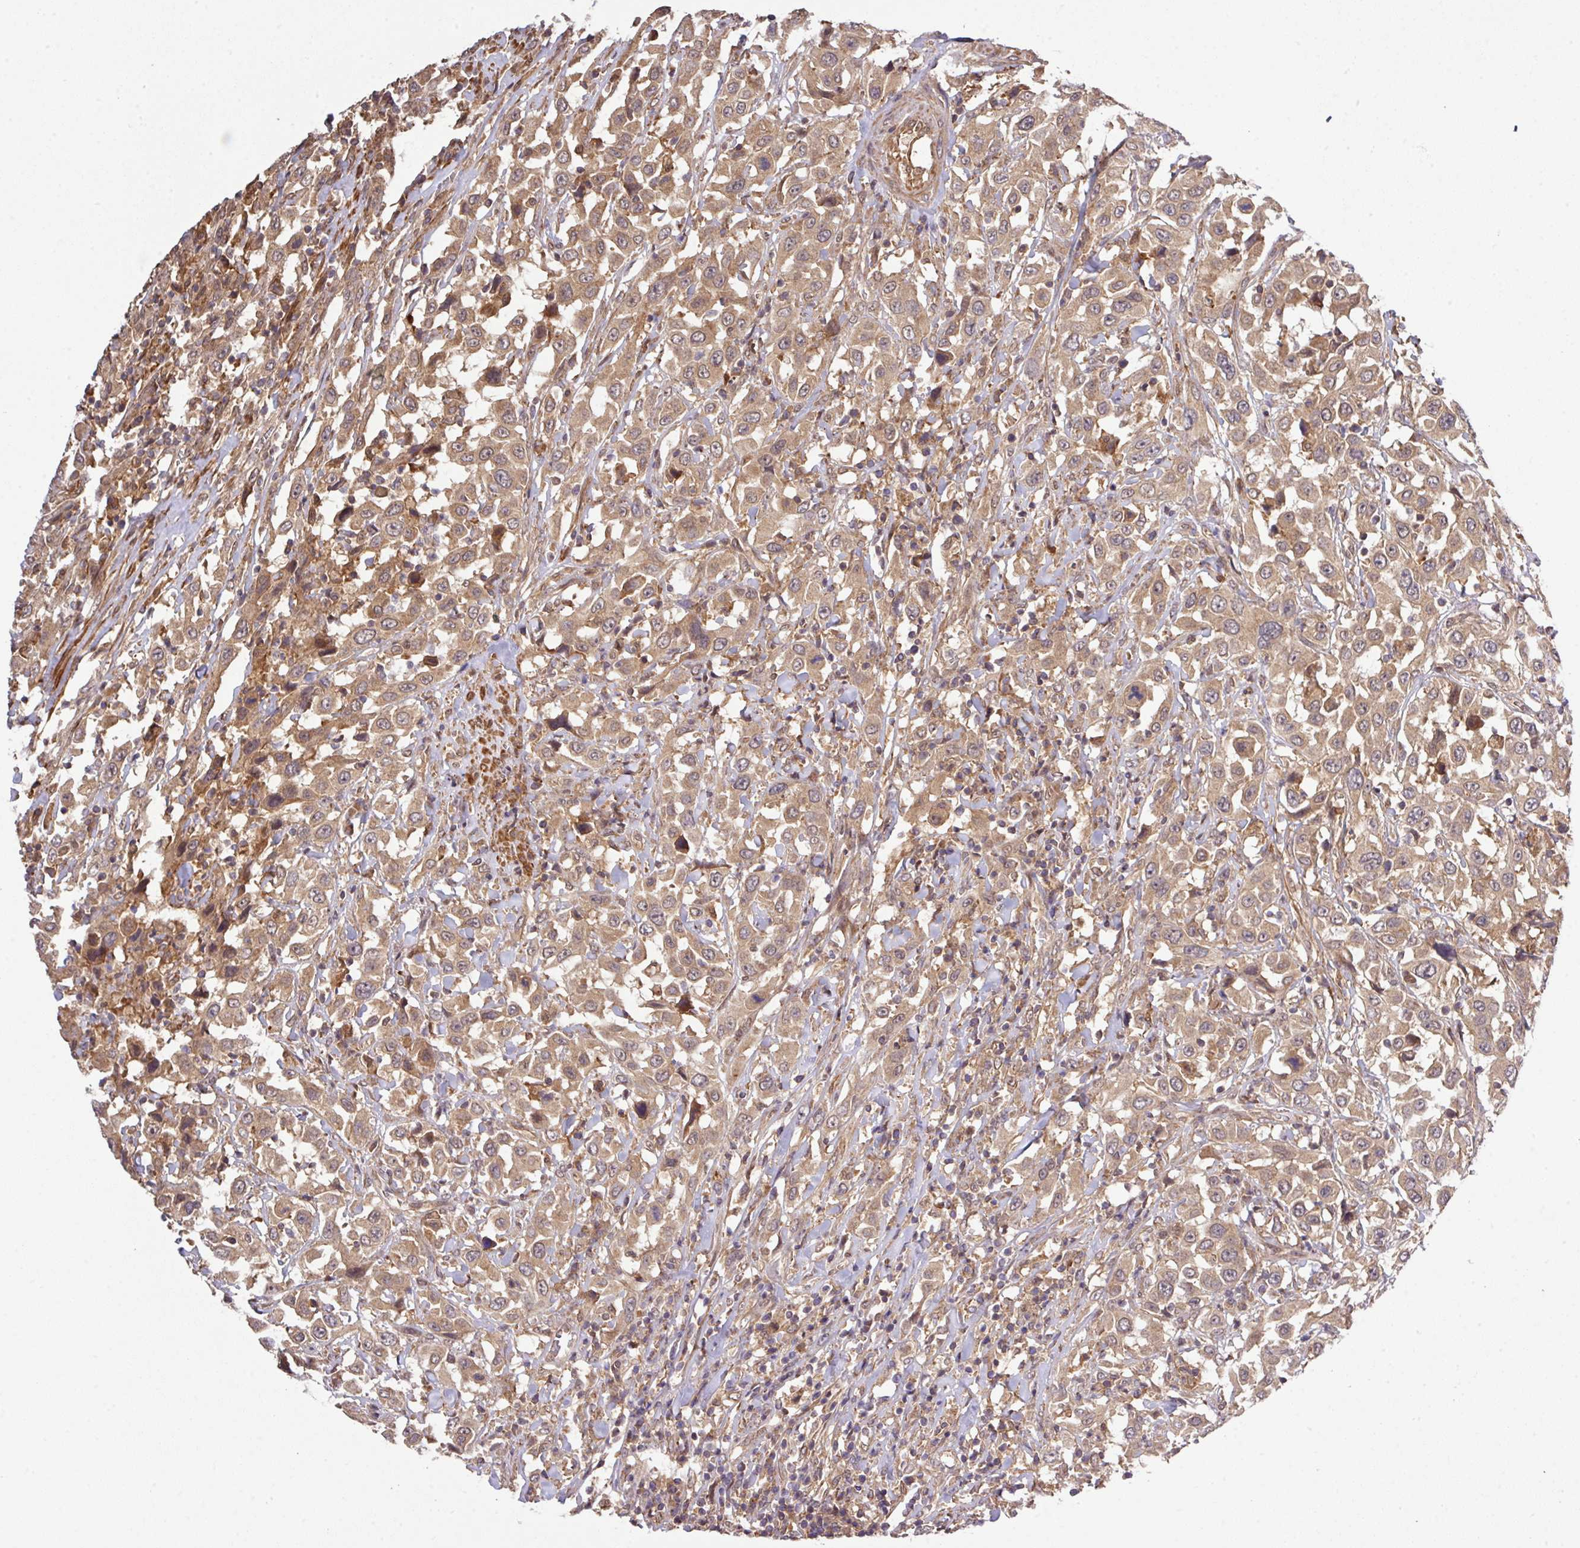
{"staining": {"intensity": "moderate", "quantity": ">75%", "location": "cytoplasmic/membranous,nuclear"}, "tissue": "urothelial cancer", "cell_type": "Tumor cells", "image_type": "cancer", "snomed": [{"axis": "morphology", "description": "Urothelial carcinoma, High grade"}, {"axis": "topography", "description": "Urinary bladder"}], "caption": "IHC photomicrograph of urothelial cancer stained for a protein (brown), which exhibits medium levels of moderate cytoplasmic/membranous and nuclear positivity in about >75% of tumor cells.", "gene": "ARPIN", "patient": {"sex": "male", "age": 61}}